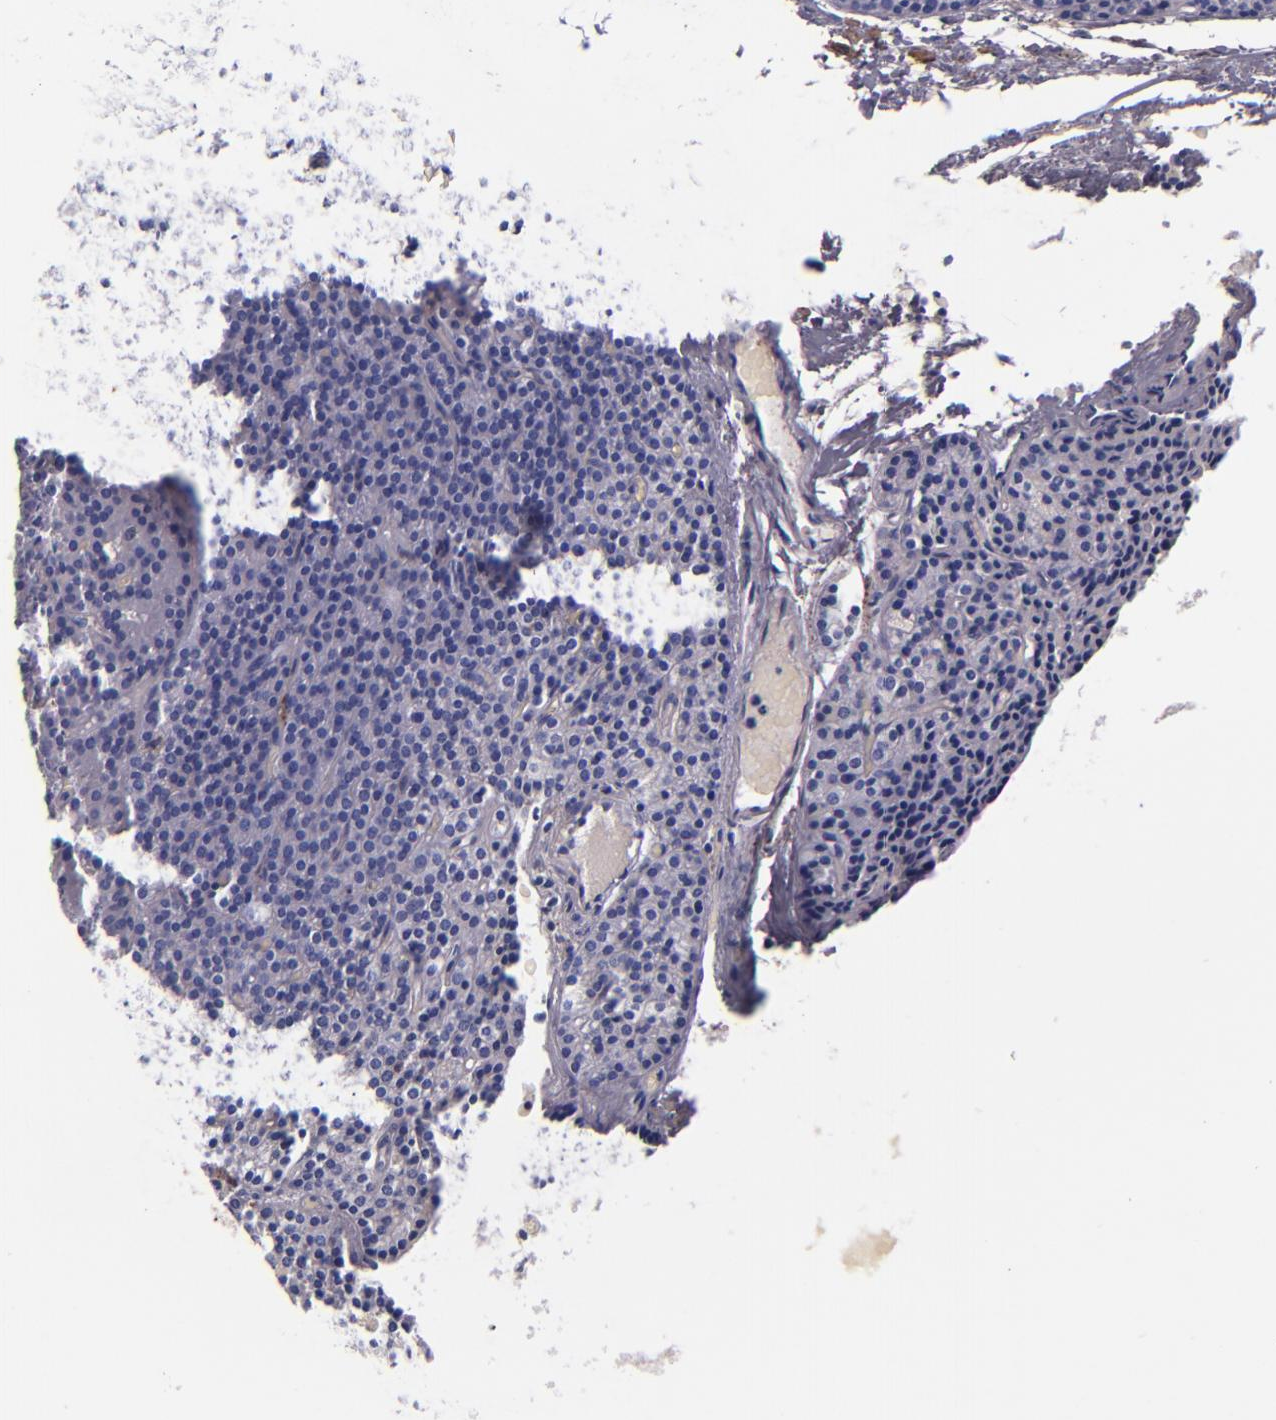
{"staining": {"intensity": "negative", "quantity": "none", "location": "none"}, "tissue": "parathyroid gland", "cell_type": "Glandular cells", "image_type": "normal", "snomed": [{"axis": "morphology", "description": "Normal tissue, NOS"}, {"axis": "topography", "description": "Parathyroid gland"}], "caption": "There is no significant positivity in glandular cells of parathyroid gland. (DAB (3,3'-diaminobenzidine) IHC with hematoxylin counter stain).", "gene": "F13A1", "patient": {"sex": "male", "age": 57}}